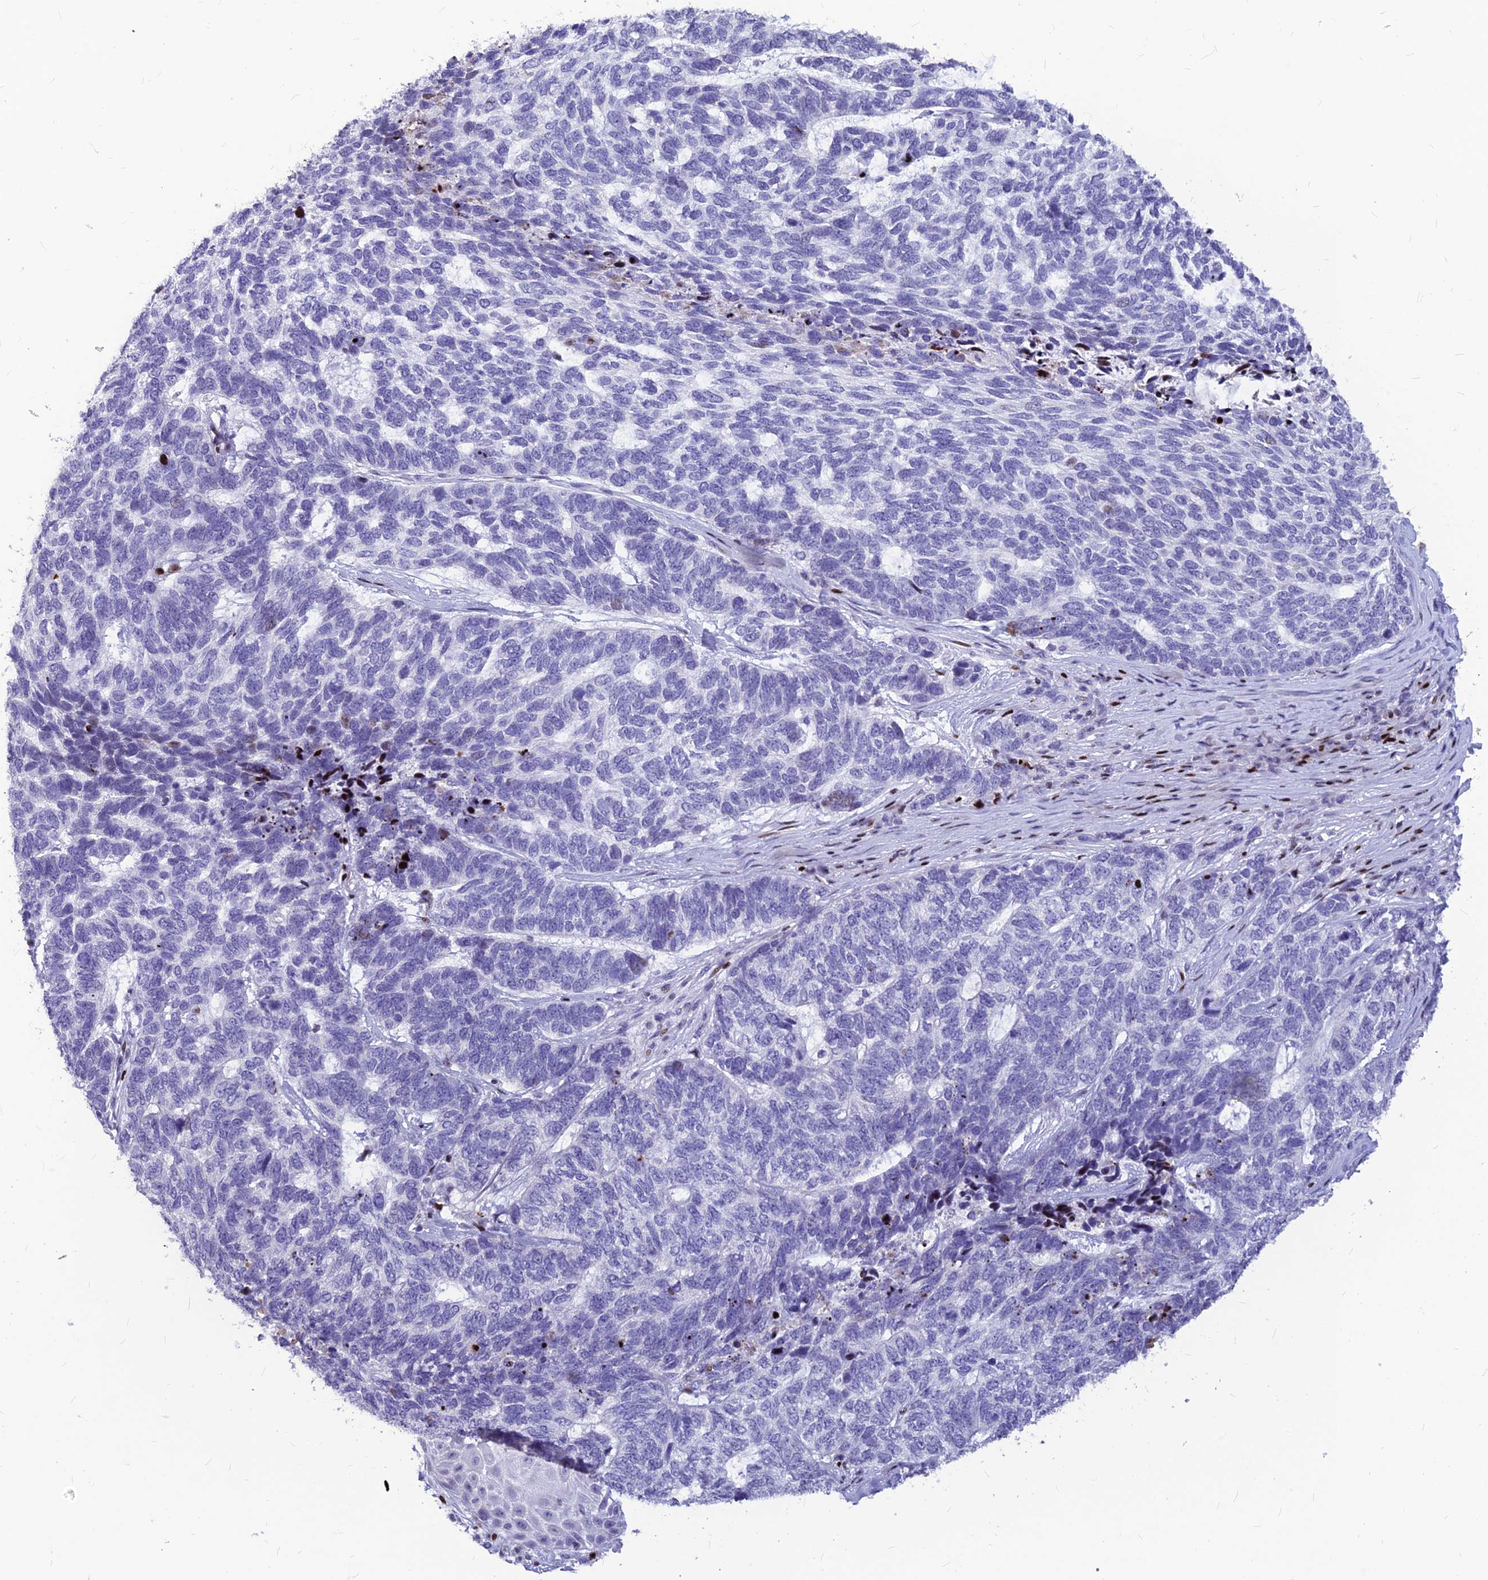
{"staining": {"intensity": "negative", "quantity": "none", "location": "none"}, "tissue": "skin cancer", "cell_type": "Tumor cells", "image_type": "cancer", "snomed": [{"axis": "morphology", "description": "Basal cell carcinoma"}, {"axis": "topography", "description": "Skin"}], "caption": "IHC image of neoplastic tissue: human skin basal cell carcinoma stained with DAB exhibits no significant protein expression in tumor cells.", "gene": "PRPS1", "patient": {"sex": "female", "age": 65}}